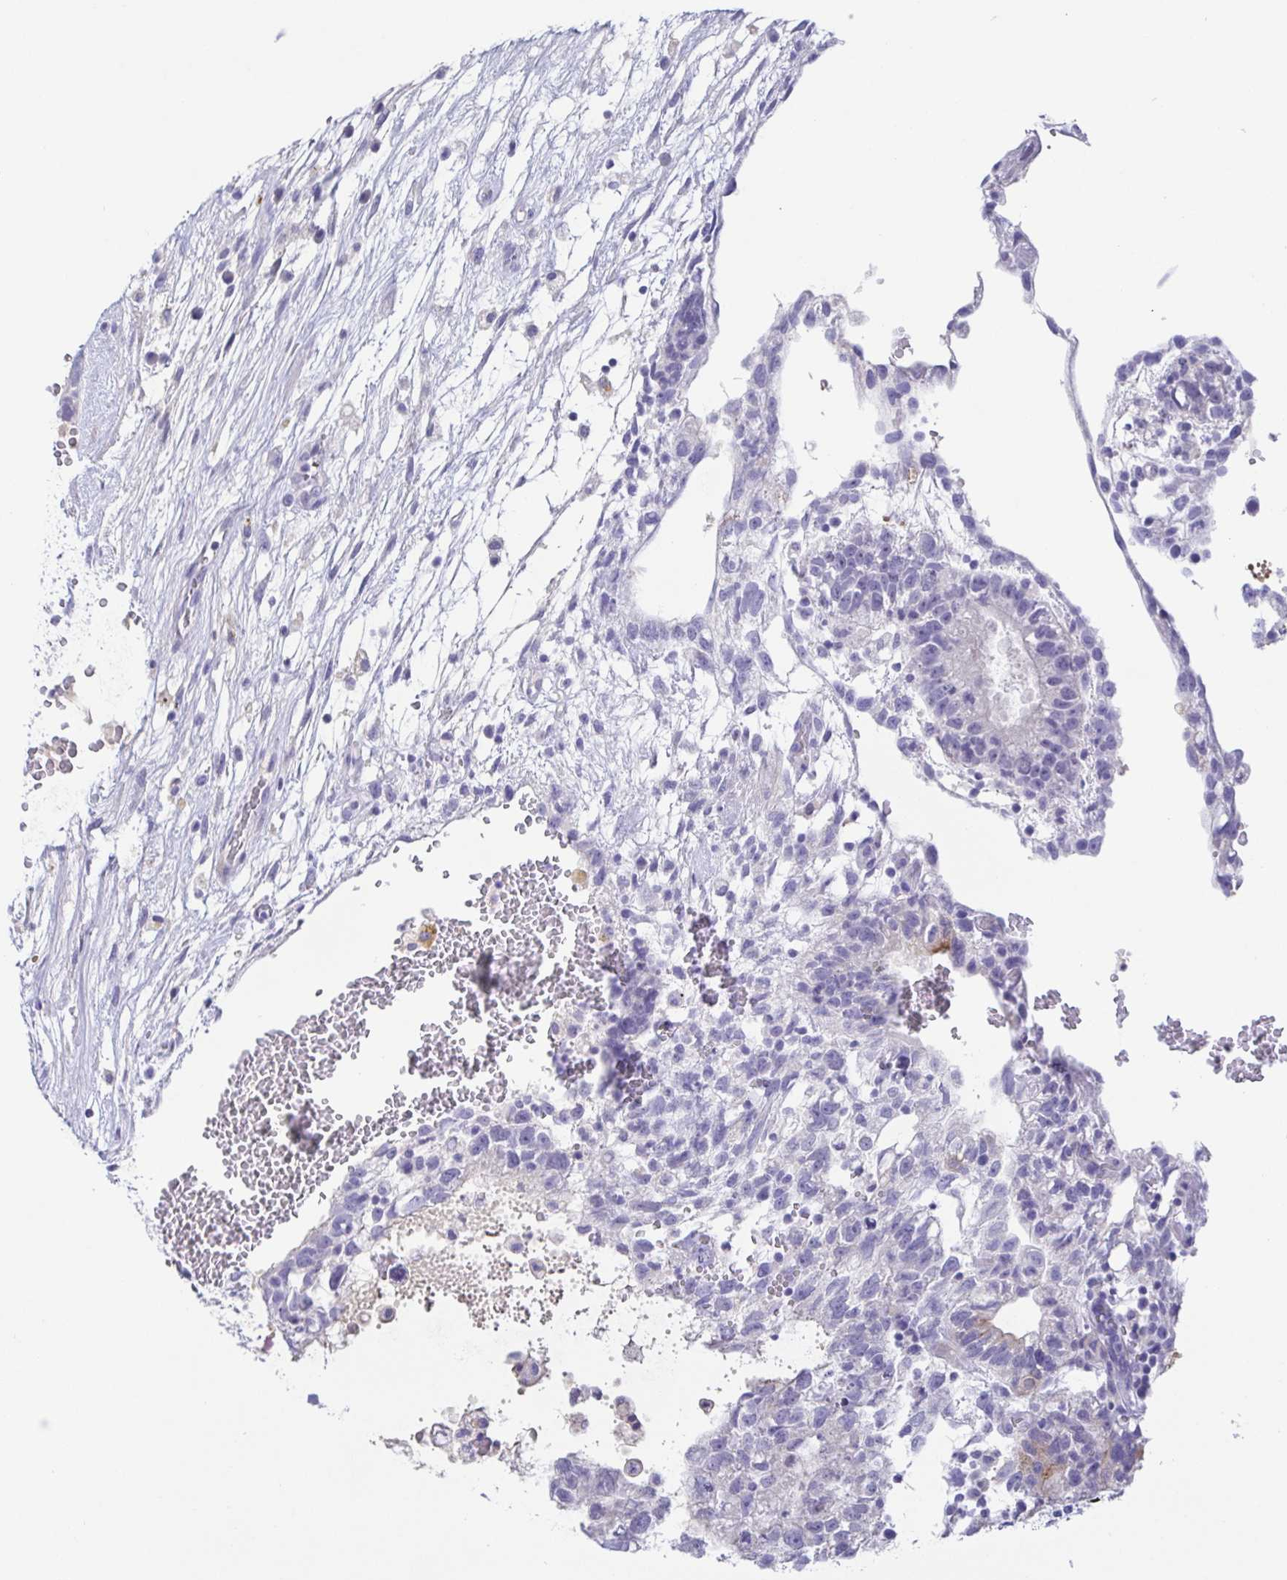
{"staining": {"intensity": "negative", "quantity": "none", "location": "none"}, "tissue": "testis cancer", "cell_type": "Tumor cells", "image_type": "cancer", "snomed": [{"axis": "morphology", "description": "Normal tissue, NOS"}, {"axis": "morphology", "description": "Carcinoma, Embryonal, NOS"}, {"axis": "topography", "description": "Testis"}], "caption": "Immunohistochemistry micrograph of neoplastic tissue: human testis cancer stained with DAB (3,3'-diaminobenzidine) exhibits no significant protein expression in tumor cells. (DAB (3,3'-diaminobenzidine) IHC visualized using brightfield microscopy, high magnification).", "gene": "TREH", "patient": {"sex": "male", "age": 32}}